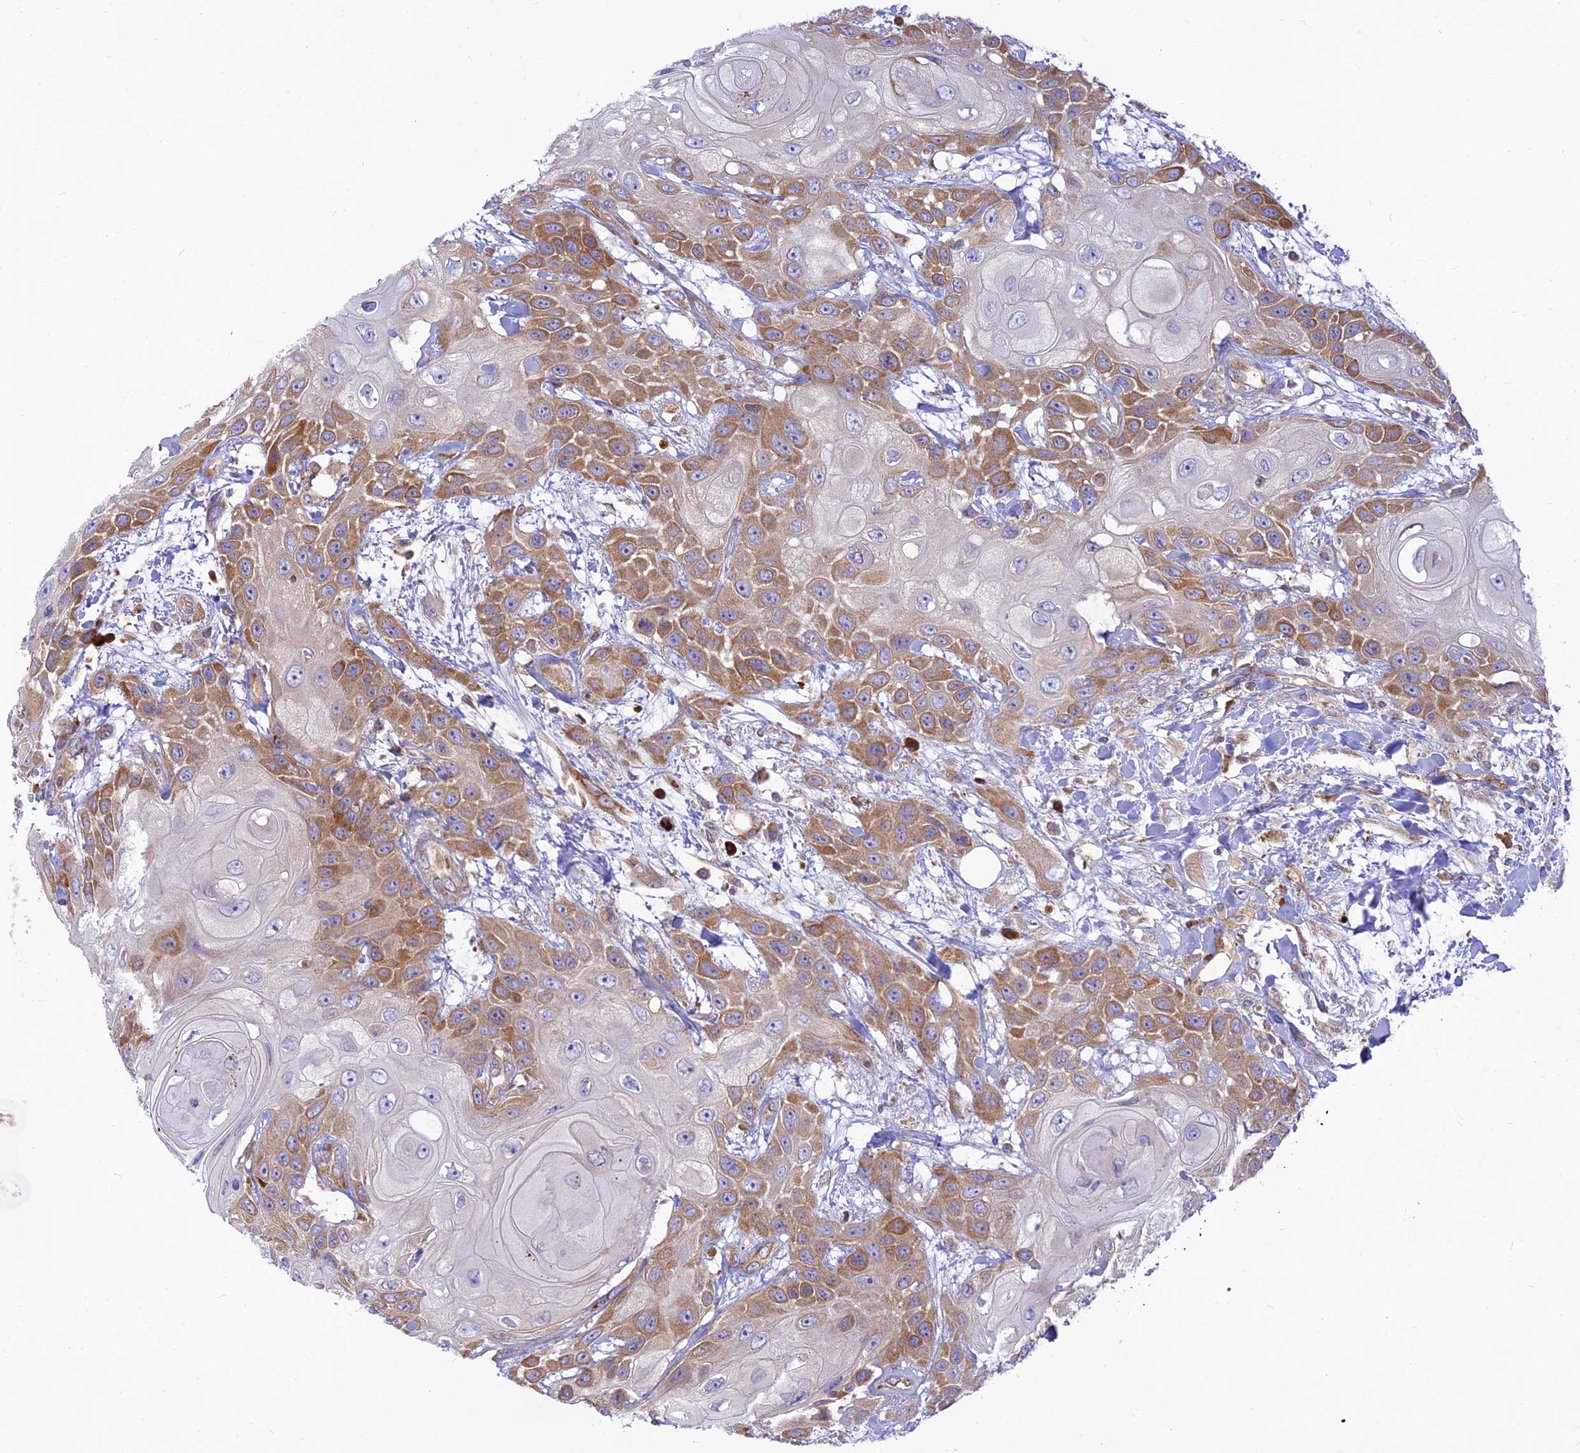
{"staining": {"intensity": "moderate", "quantity": ">75%", "location": "cytoplasmic/membranous"}, "tissue": "head and neck cancer", "cell_type": "Tumor cells", "image_type": "cancer", "snomed": [{"axis": "morphology", "description": "Squamous cell carcinoma, NOS"}, {"axis": "topography", "description": "Head-Neck"}], "caption": "Moderate cytoplasmic/membranous protein staining is appreciated in about >75% of tumor cells in head and neck cancer. Ihc stains the protein of interest in brown and the nuclei are stained blue.", "gene": "PIMREG", "patient": {"sex": "female", "age": 43}}